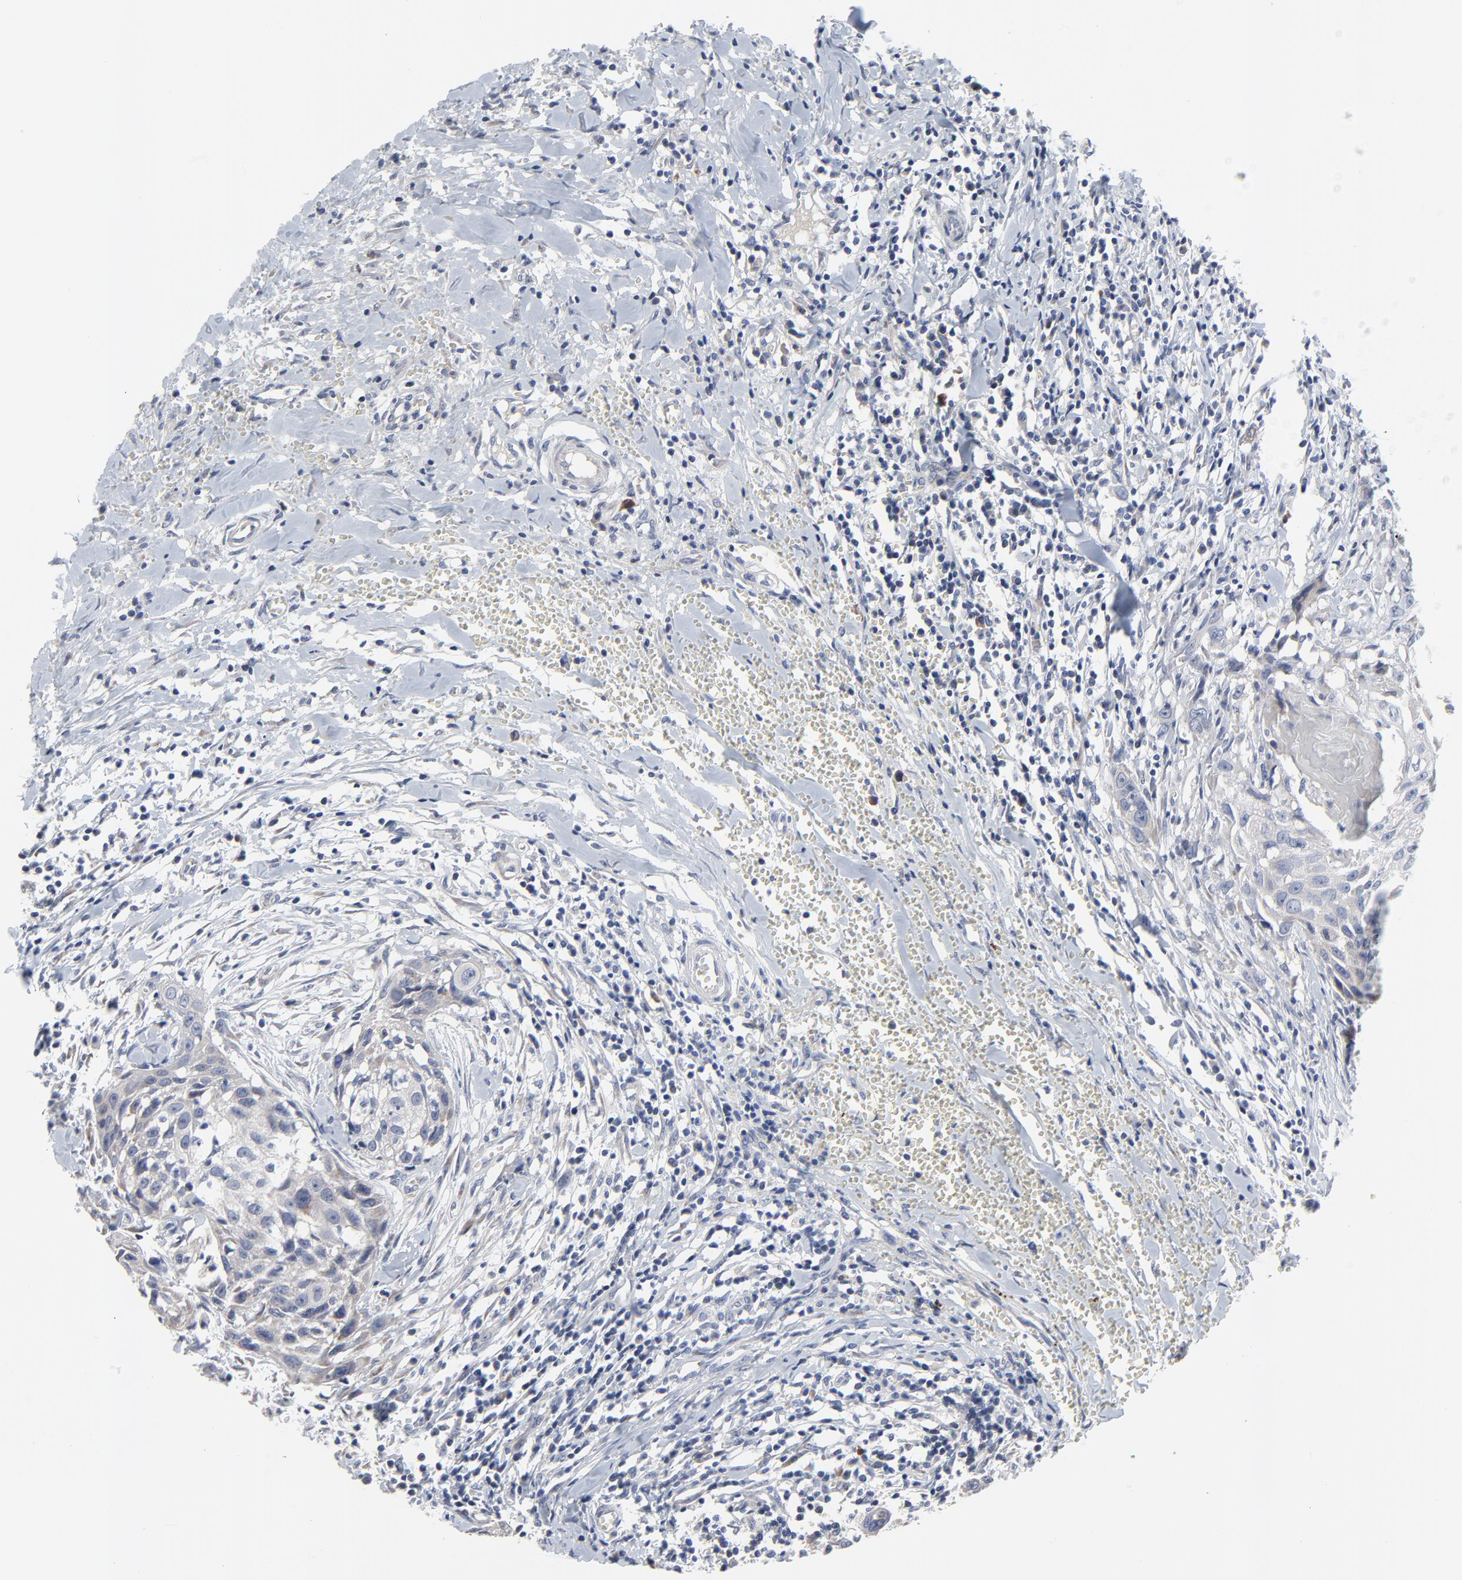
{"staining": {"intensity": "negative", "quantity": "none", "location": "none"}, "tissue": "head and neck cancer", "cell_type": "Tumor cells", "image_type": "cancer", "snomed": [{"axis": "morphology", "description": "Squamous cell carcinoma, NOS"}, {"axis": "topography", "description": "Head-Neck"}], "caption": "The immunohistochemistry (IHC) micrograph has no significant expression in tumor cells of head and neck cancer (squamous cell carcinoma) tissue. (IHC, brightfield microscopy, high magnification).", "gene": "NLGN3", "patient": {"sex": "male", "age": 64}}